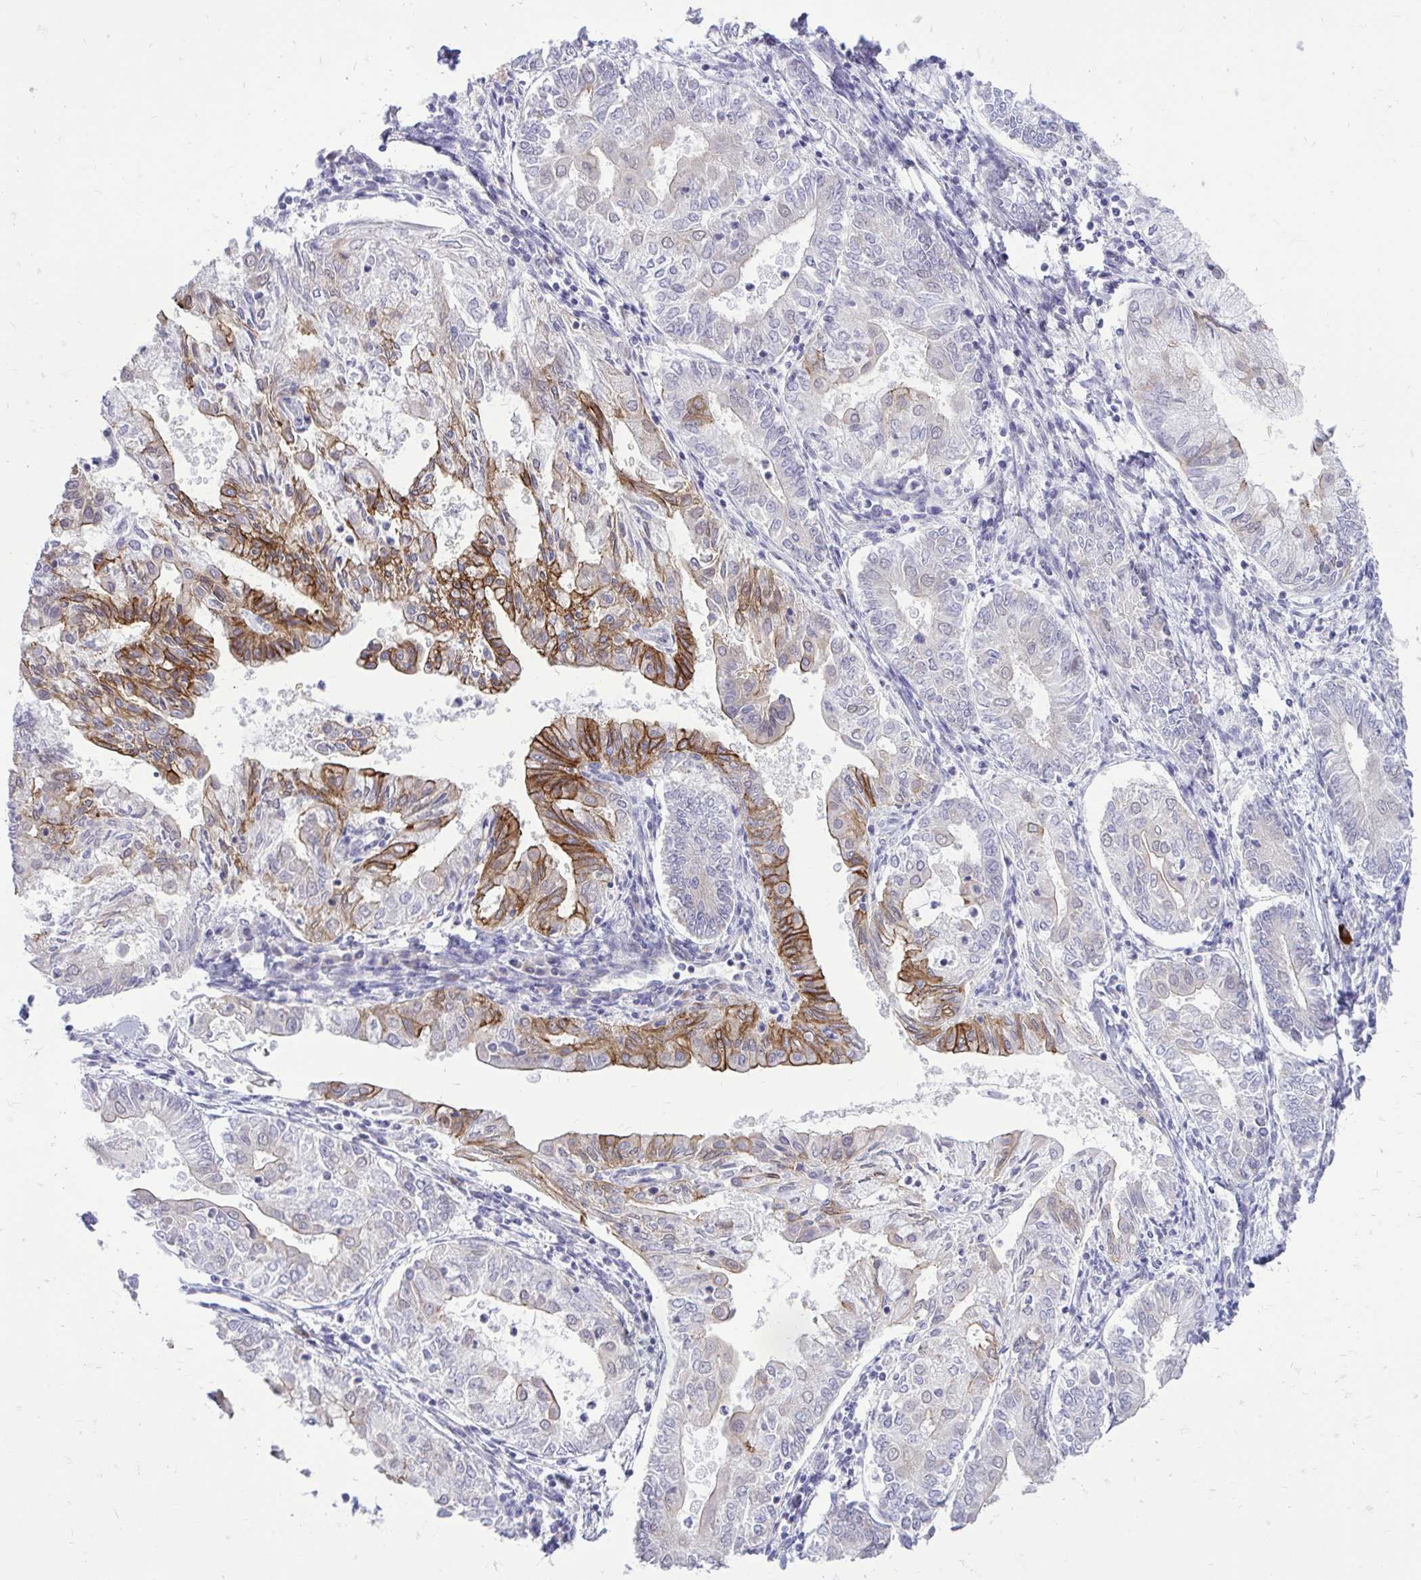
{"staining": {"intensity": "strong", "quantity": "<25%", "location": "cytoplasmic/membranous"}, "tissue": "endometrial cancer", "cell_type": "Tumor cells", "image_type": "cancer", "snomed": [{"axis": "morphology", "description": "Adenocarcinoma, NOS"}, {"axis": "topography", "description": "Endometrium"}], "caption": "High-power microscopy captured an immunohistochemistry (IHC) micrograph of endometrial cancer (adenocarcinoma), revealing strong cytoplasmic/membranous staining in about <25% of tumor cells. The protein is stained brown, and the nuclei are stained in blue (DAB IHC with brightfield microscopy, high magnification).", "gene": "SPTBN2", "patient": {"sex": "female", "age": 68}}